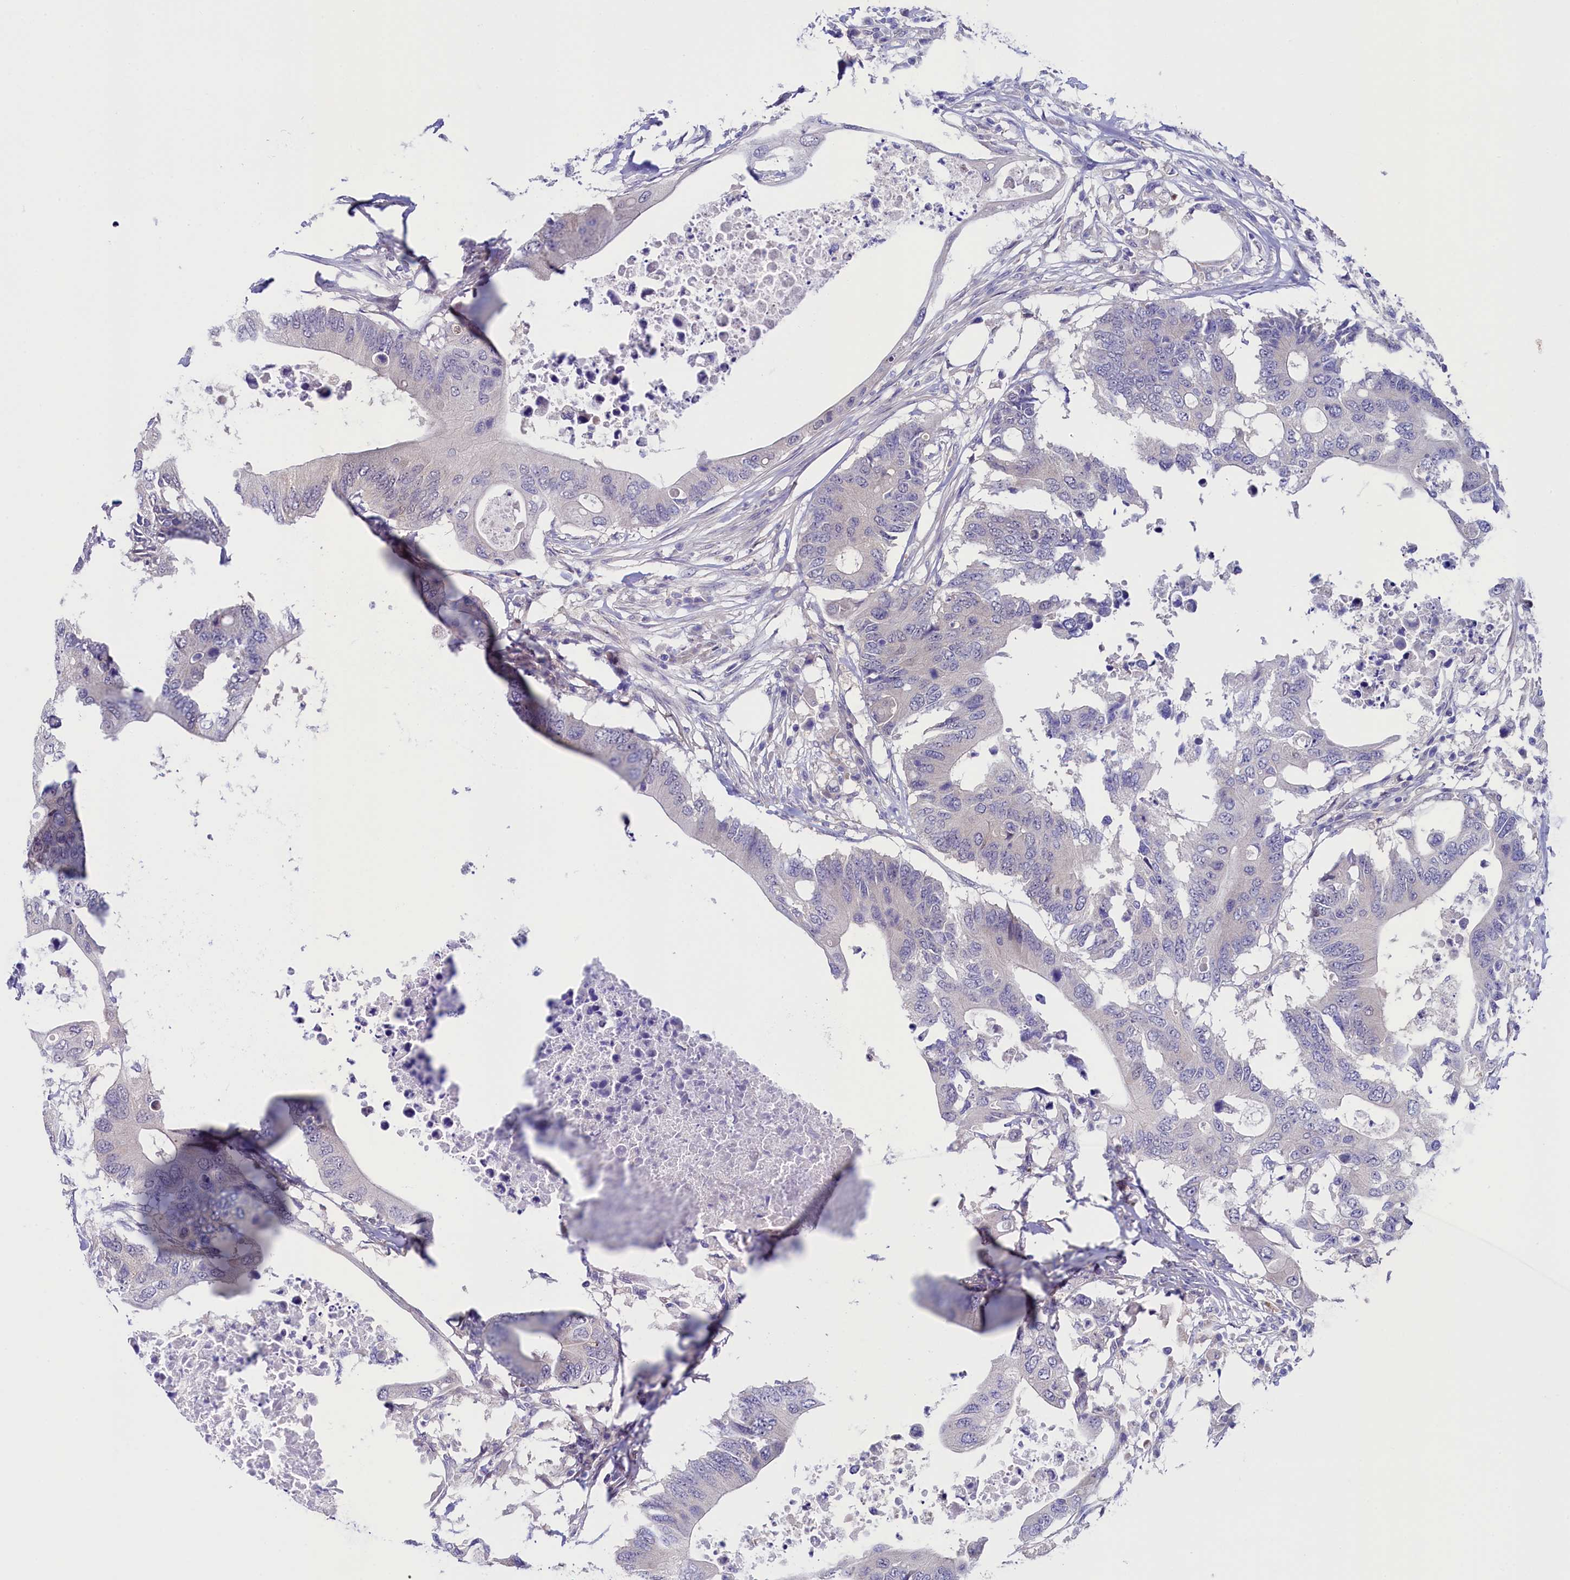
{"staining": {"intensity": "negative", "quantity": "none", "location": "none"}, "tissue": "colorectal cancer", "cell_type": "Tumor cells", "image_type": "cancer", "snomed": [{"axis": "morphology", "description": "Adenocarcinoma, NOS"}, {"axis": "topography", "description": "Colon"}], "caption": "Tumor cells show no significant protein positivity in colorectal cancer (adenocarcinoma).", "gene": "FLYWCH2", "patient": {"sex": "male", "age": 71}}